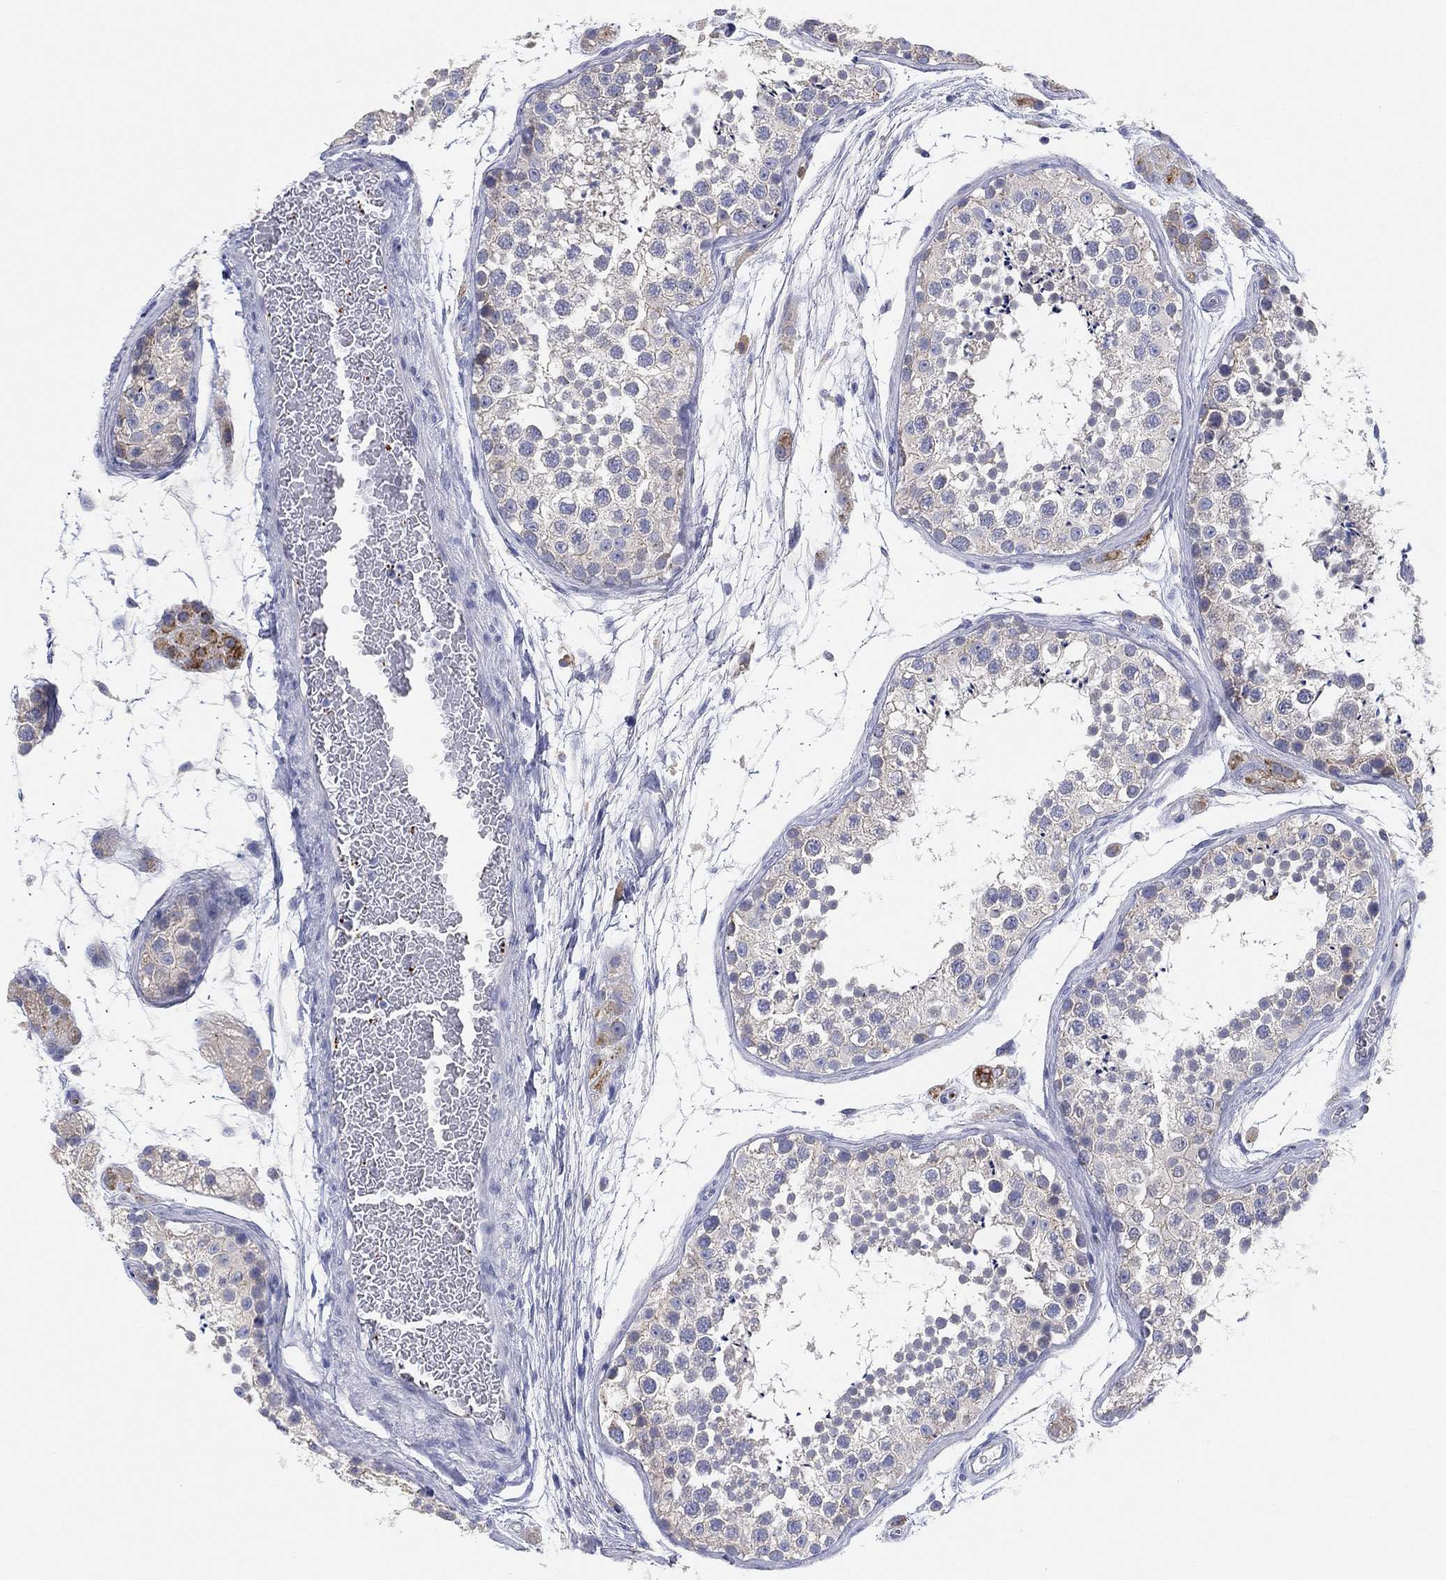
{"staining": {"intensity": "negative", "quantity": "none", "location": "none"}, "tissue": "testis", "cell_type": "Cells in seminiferous ducts", "image_type": "normal", "snomed": [{"axis": "morphology", "description": "Normal tissue, NOS"}, {"axis": "topography", "description": "Testis"}], "caption": "Photomicrograph shows no significant protein positivity in cells in seminiferous ducts of benign testis. (DAB (3,3'-diaminobenzidine) IHC with hematoxylin counter stain).", "gene": "TMEM40", "patient": {"sex": "male", "age": 41}}